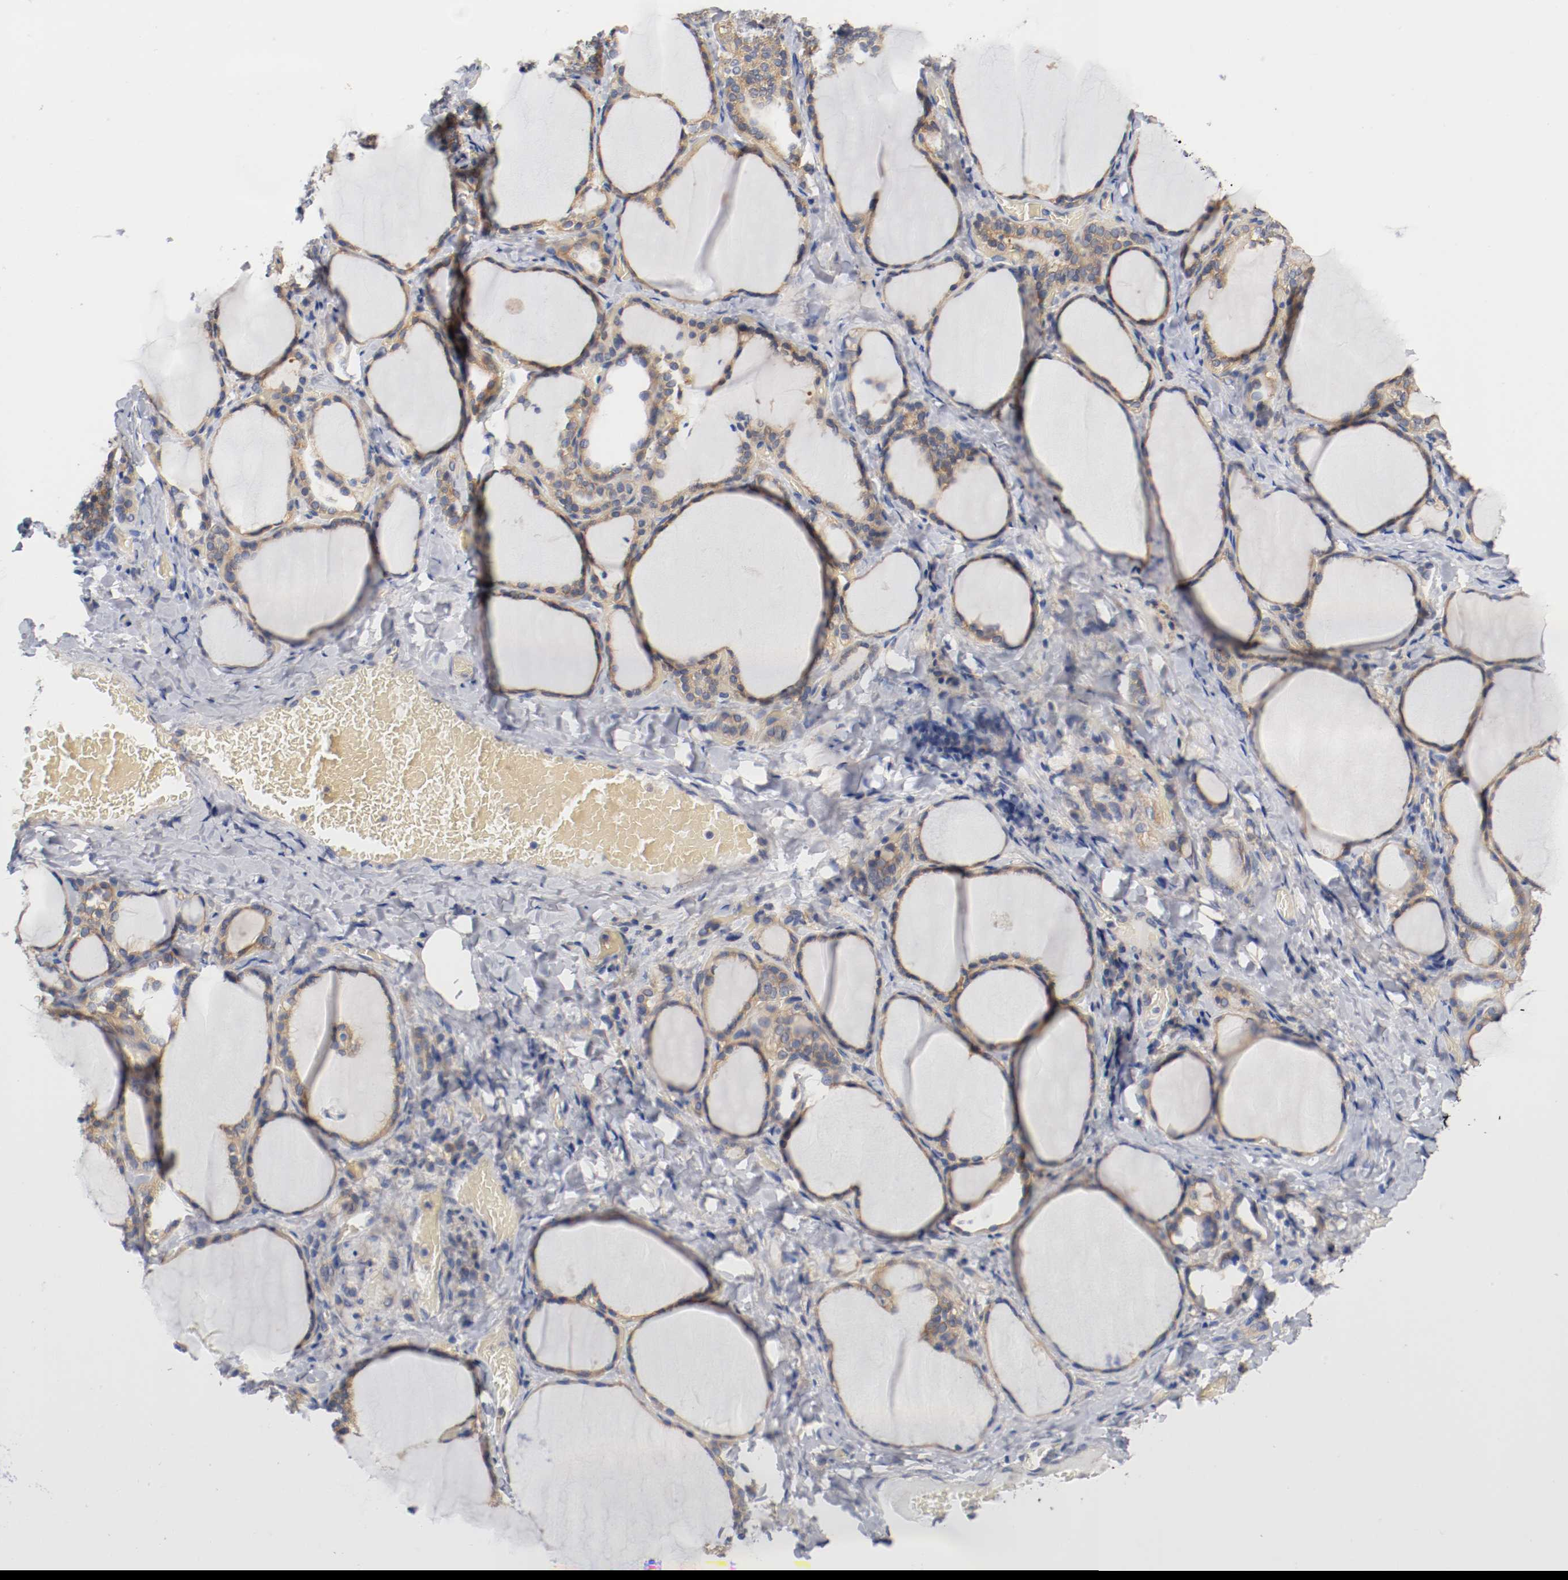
{"staining": {"intensity": "weak", "quantity": ">75%", "location": "cytoplasmic/membranous"}, "tissue": "thyroid gland", "cell_type": "Glandular cells", "image_type": "normal", "snomed": [{"axis": "morphology", "description": "Normal tissue, NOS"}, {"axis": "morphology", "description": "Papillary adenocarcinoma, NOS"}, {"axis": "topography", "description": "Thyroid gland"}], "caption": "An image showing weak cytoplasmic/membranous expression in approximately >75% of glandular cells in unremarkable thyroid gland, as visualized by brown immunohistochemical staining.", "gene": "HGS", "patient": {"sex": "female", "age": 30}}